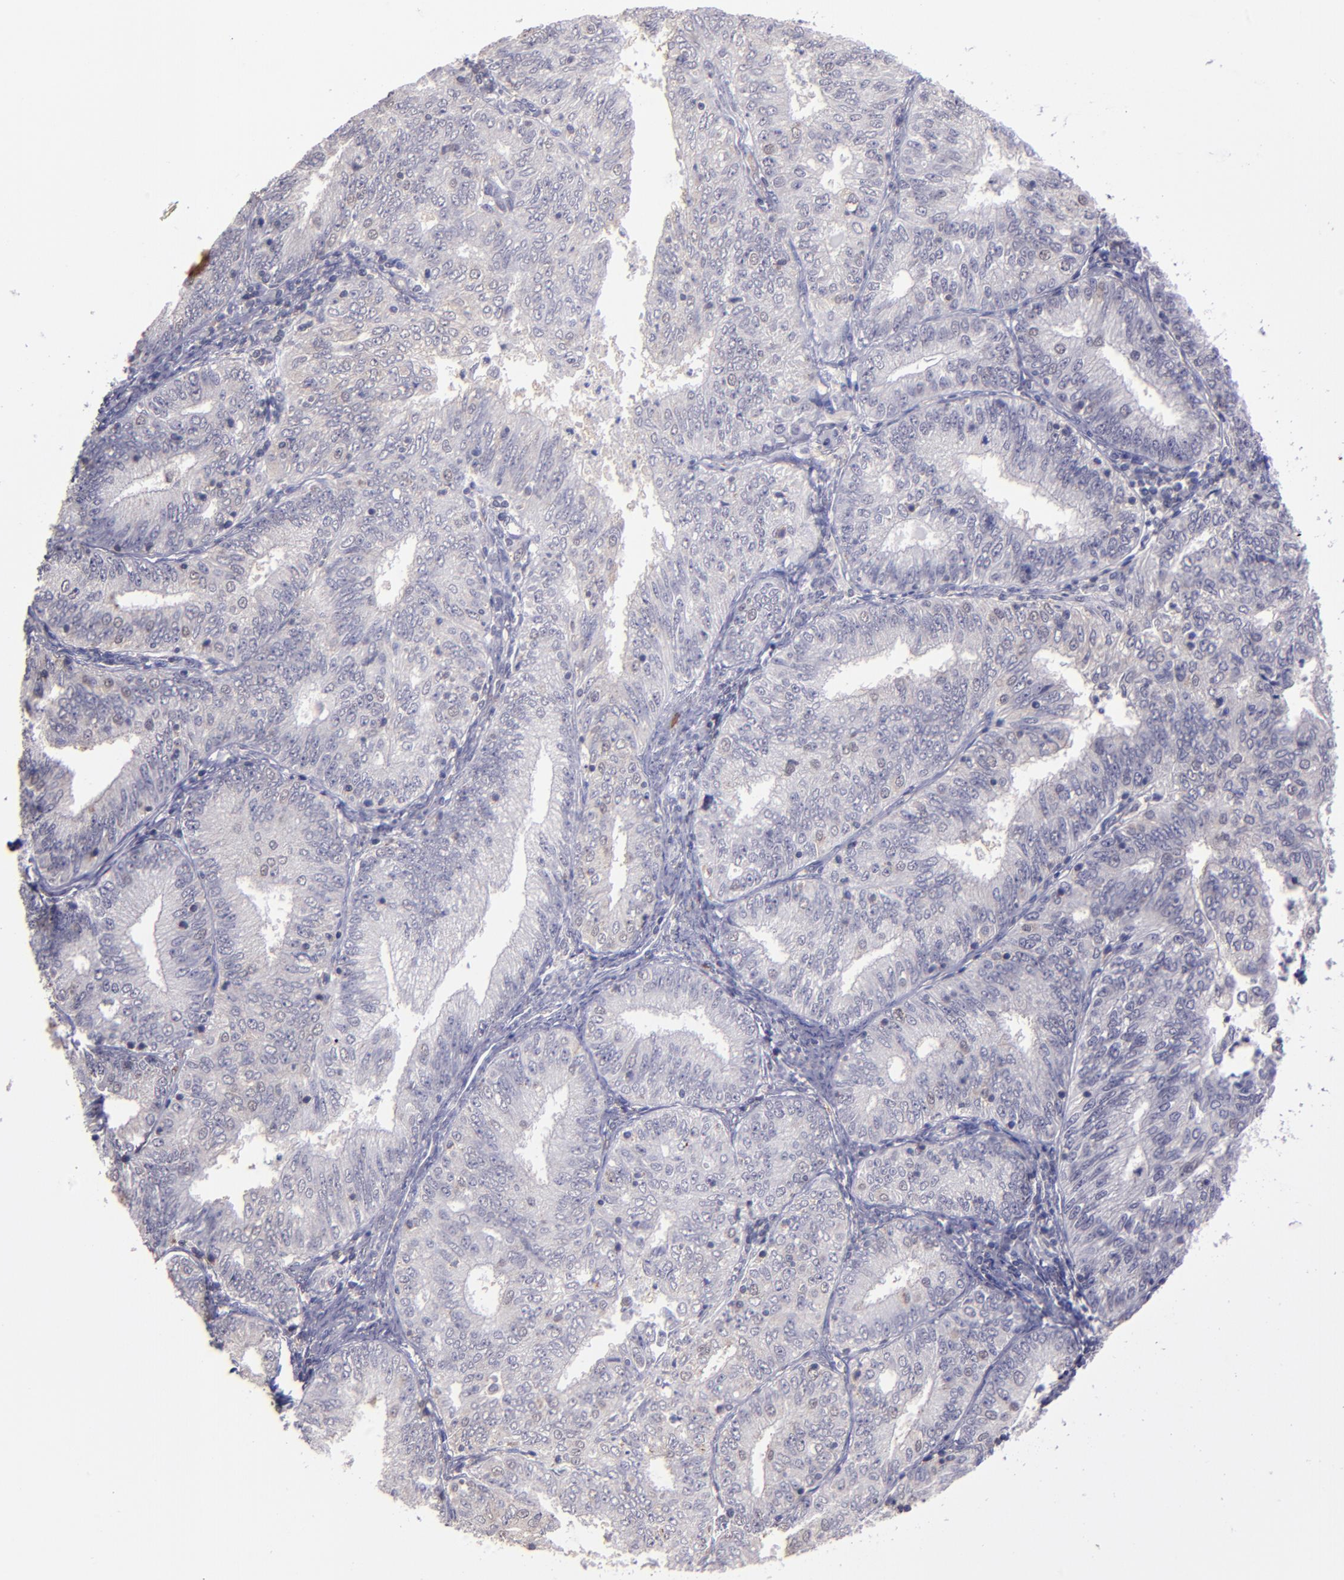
{"staining": {"intensity": "weak", "quantity": "<25%", "location": "nuclear"}, "tissue": "endometrial cancer", "cell_type": "Tumor cells", "image_type": "cancer", "snomed": [{"axis": "morphology", "description": "Adenocarcinoma, NOS"}, {"axis": "topography", "description": "Endometrium"}], "caption": "The image displays no staining of tumor cells in endometrial cancer (adenocarcinoma).", "gene": "CEBPE", "patient": {"sex": "female", "age": 69}}